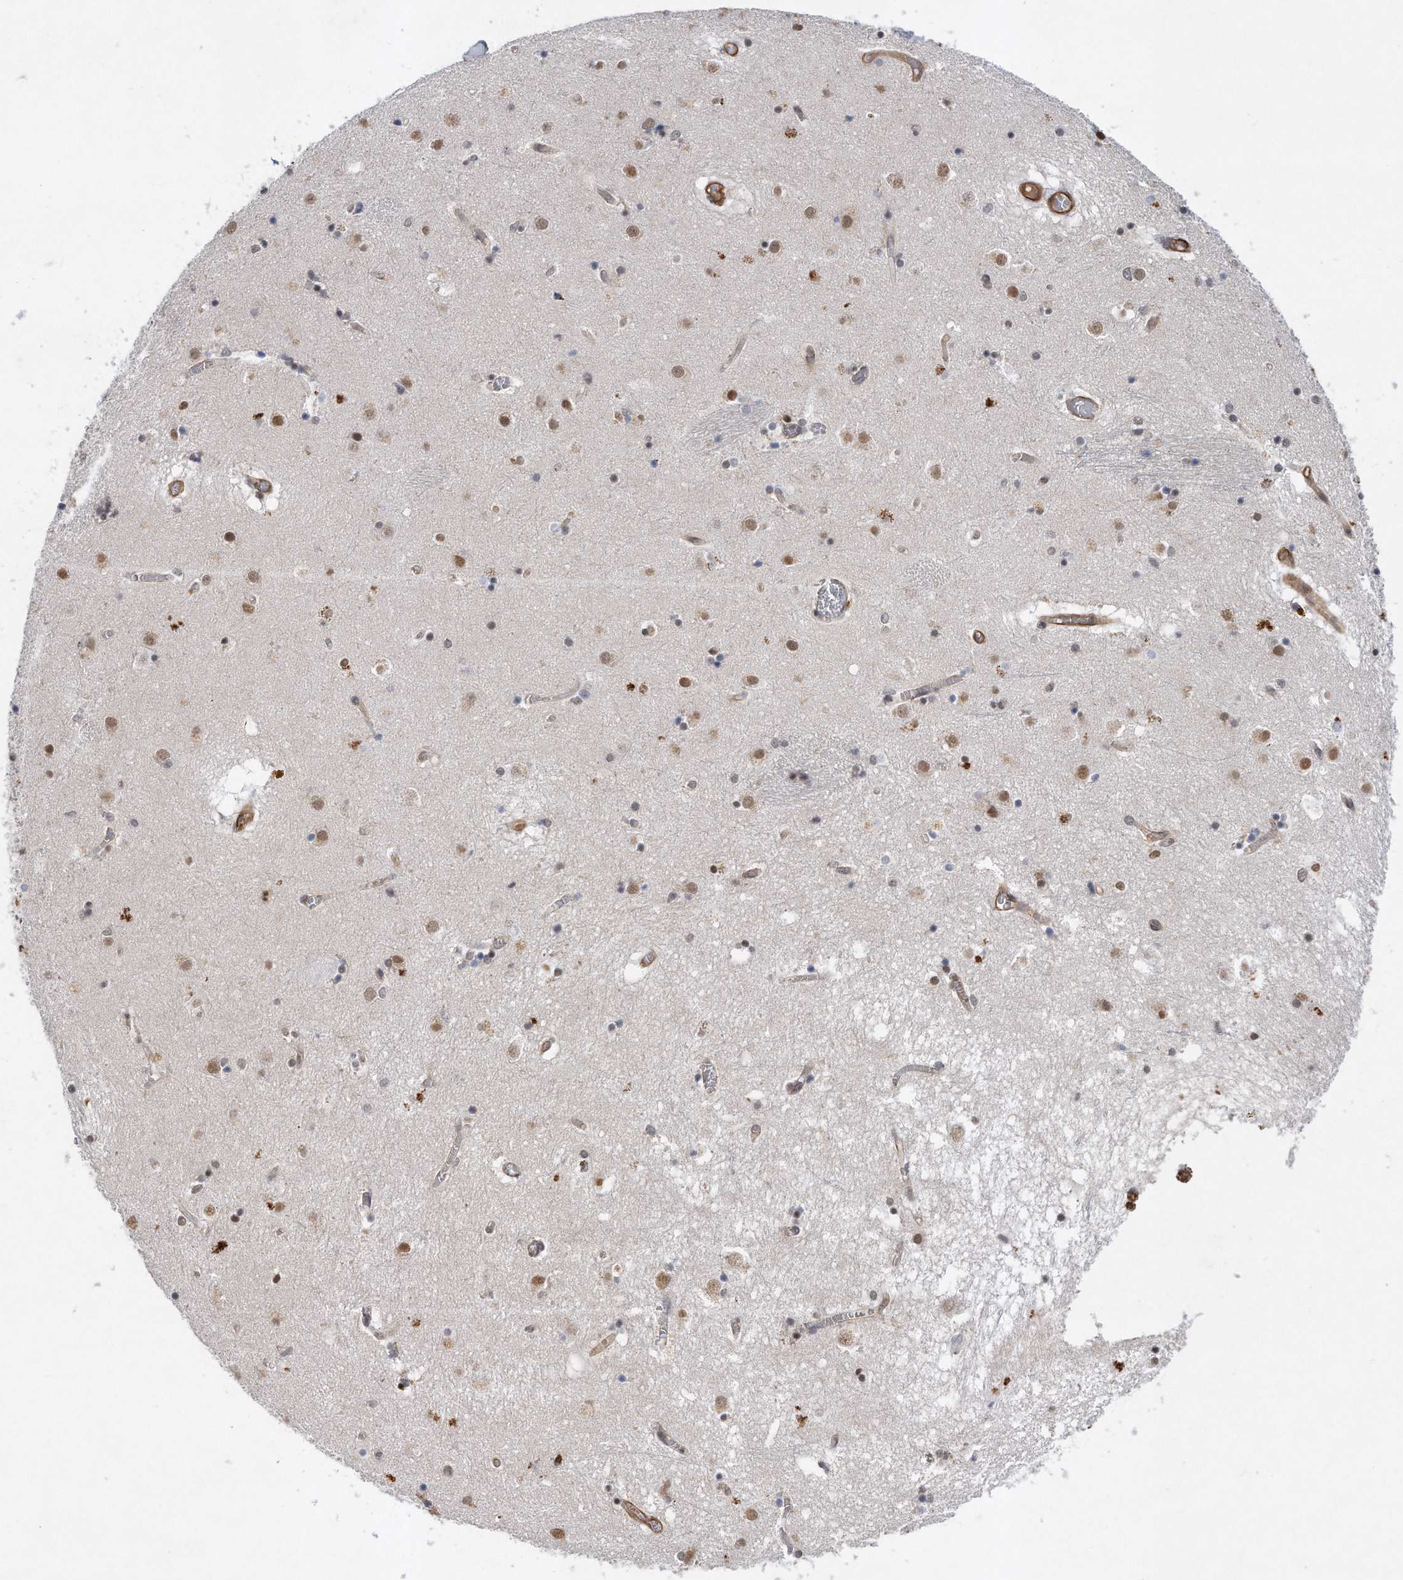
{"staining": {"intensity": "weak", "quantity": "<25%", "location": "cytoplasmic/membranous,nuclear"}, "tissue": "caudate", "cell_type": "Glial cells", "image_type": "normal", "snomed": [{"axis": "morphology", "description": "Normal tissue, NOS"}, {"axis": "topography", "description": "Lateral ventricle wall"}], "caption": "There is no significant expression in glial cells of caudate. The staining was performed using DAB (3,3'-diaminobenzidine) to visualize the protein expression in brown, while the nuclei were stained in blue with hematoxylin (Magnification: 20x).", "gene": "TP53INP1", "patient": {"sex": "male", "age": 70}}